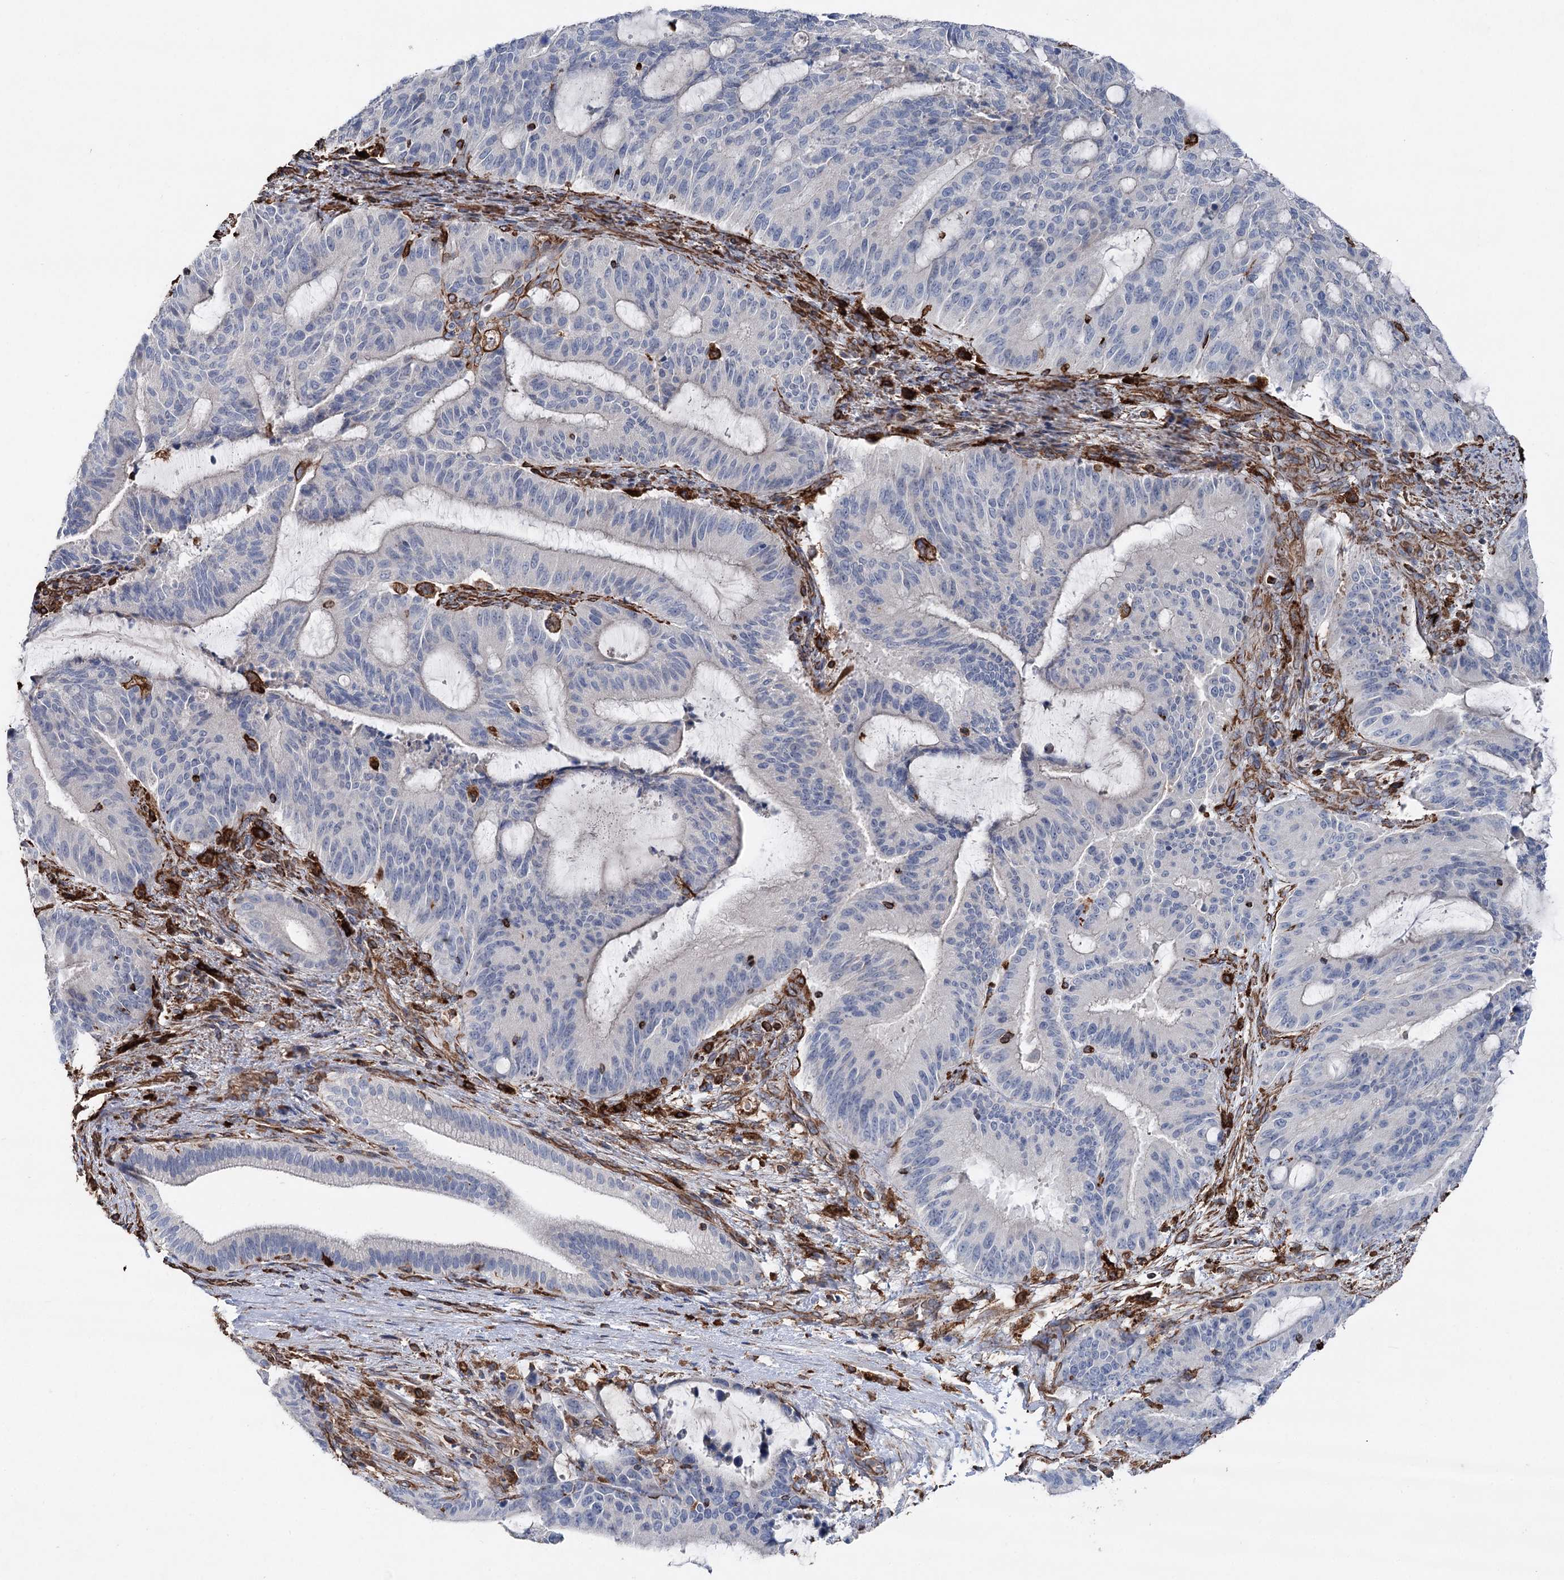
{"staining": {"intensity": "negative", "quantity": "none", "location": "none"}, "tissue": "liver cancer", "cell_type": "Tumor cells", "image_type": "cancer", "snomed": [{"axis": "morphology", "description": "Normal tissue, NOS"}, {"axis": "morphology", "description": "Cholangiocarcinoma"}, {"axis": "topography", "description": "Liver"}, {"axis": "topography", "description": "Peripheral nerve tissue"}], "caption": "High power microscopy histopathology image of an immunohistochemistry image of liver cancer, revealing no significant staining in tumor cells.", "gene": "CLEC4M", "patient": {"sex": "female", "age": 73}}